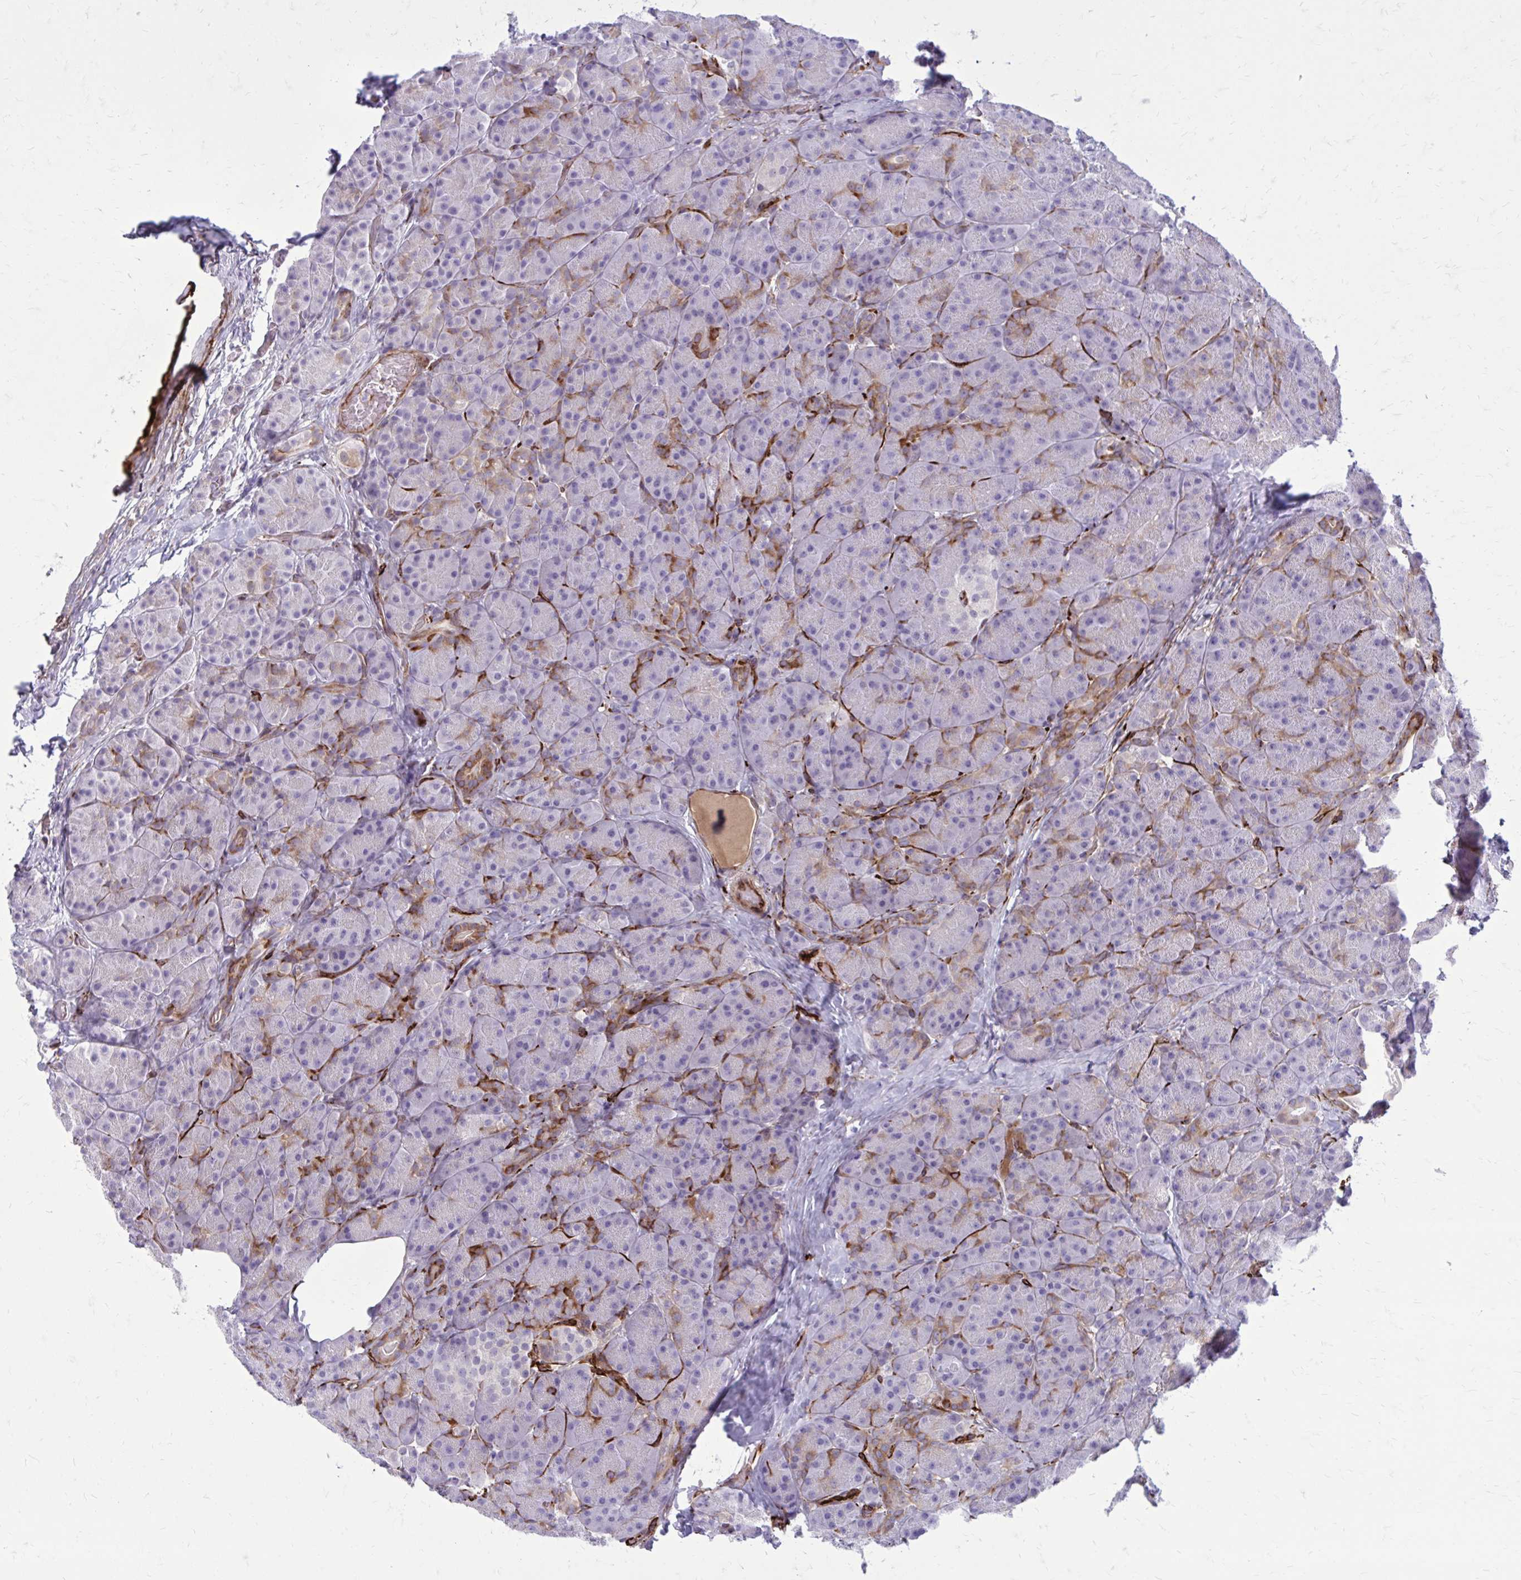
{"staining": {"intensity": "moderate", "quantity": "<25%", "location": "cytoplasmic/membranous"}, "tissue": "pancreas", "cell_type": "Exocrine glandular cells", "image_type": "normal", "snomed": [{"axis": "morphology", "description": "Normal tissue, NOS"}, {"axis": "topography", "description": "Pancreas"}], "caption": "A low amount of moderate cytoplasmic/membranous staining is seen in approximately <25% of exocrine glandular cells in unremarkable pancreas.", "gene": "BEND5", "patient": {"sex": "male", "age": 57}}